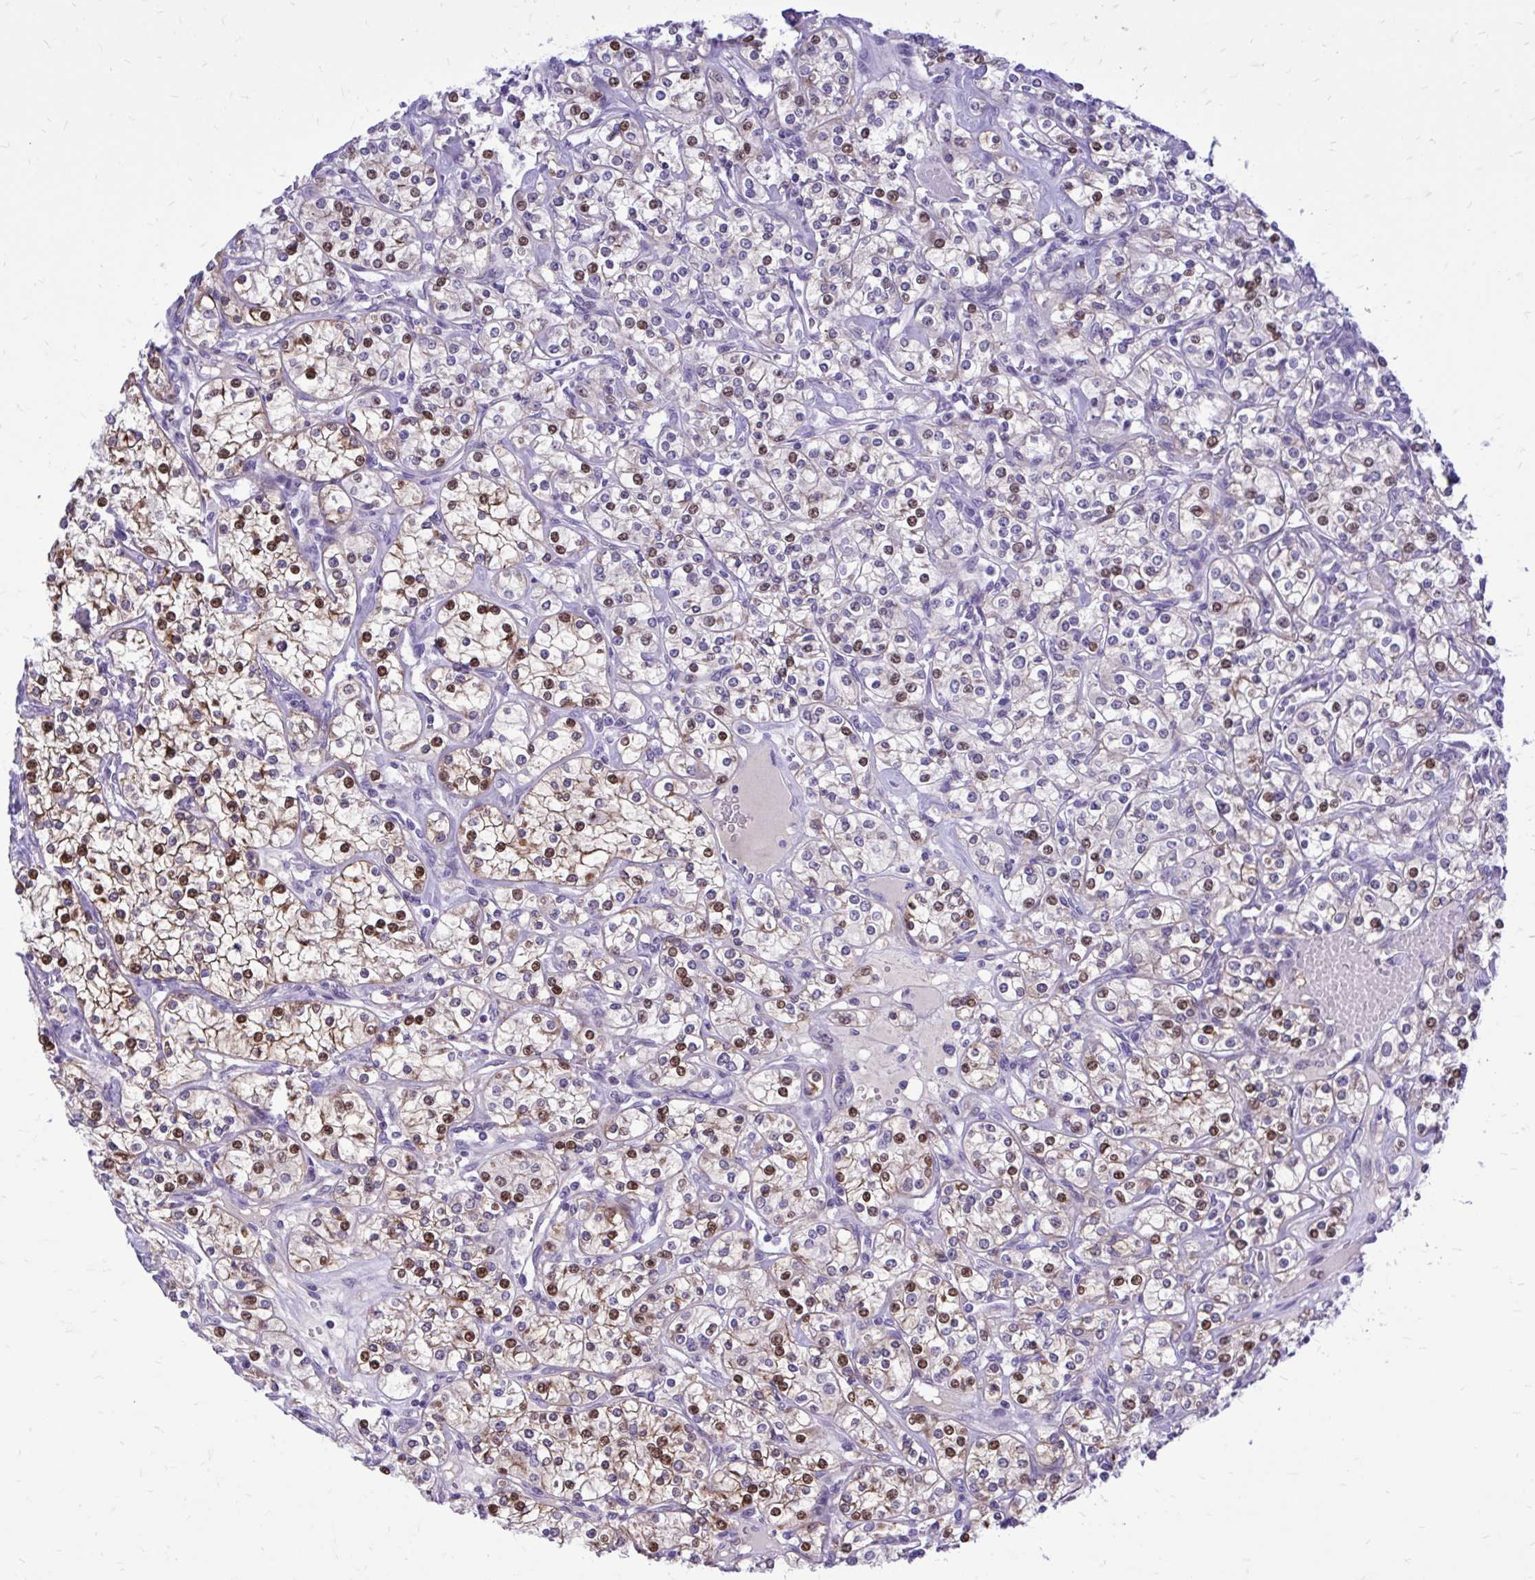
{"staining": {"intensity": "moderate", "quantity": "25%-75%", "location": "nuclear"}, "tissue": "renal cancer", "cell_type": "Tumor cells", "image_type": "cancer", "snomed": [{"axis": "morphology", "description": "Adenocarcinoma, NOS"}, {"axis": "topography", "description": "Kidney"}], "caption": "Moderate nuclear positivity is appreciated in about 25%-75% of tumor cells in renal adenocarcinoma. (DAB = brown stain, brightfield microscopy at high magnification).", "gene": "ZBTB25", "patient": {"sex": "male", "age": 77}}